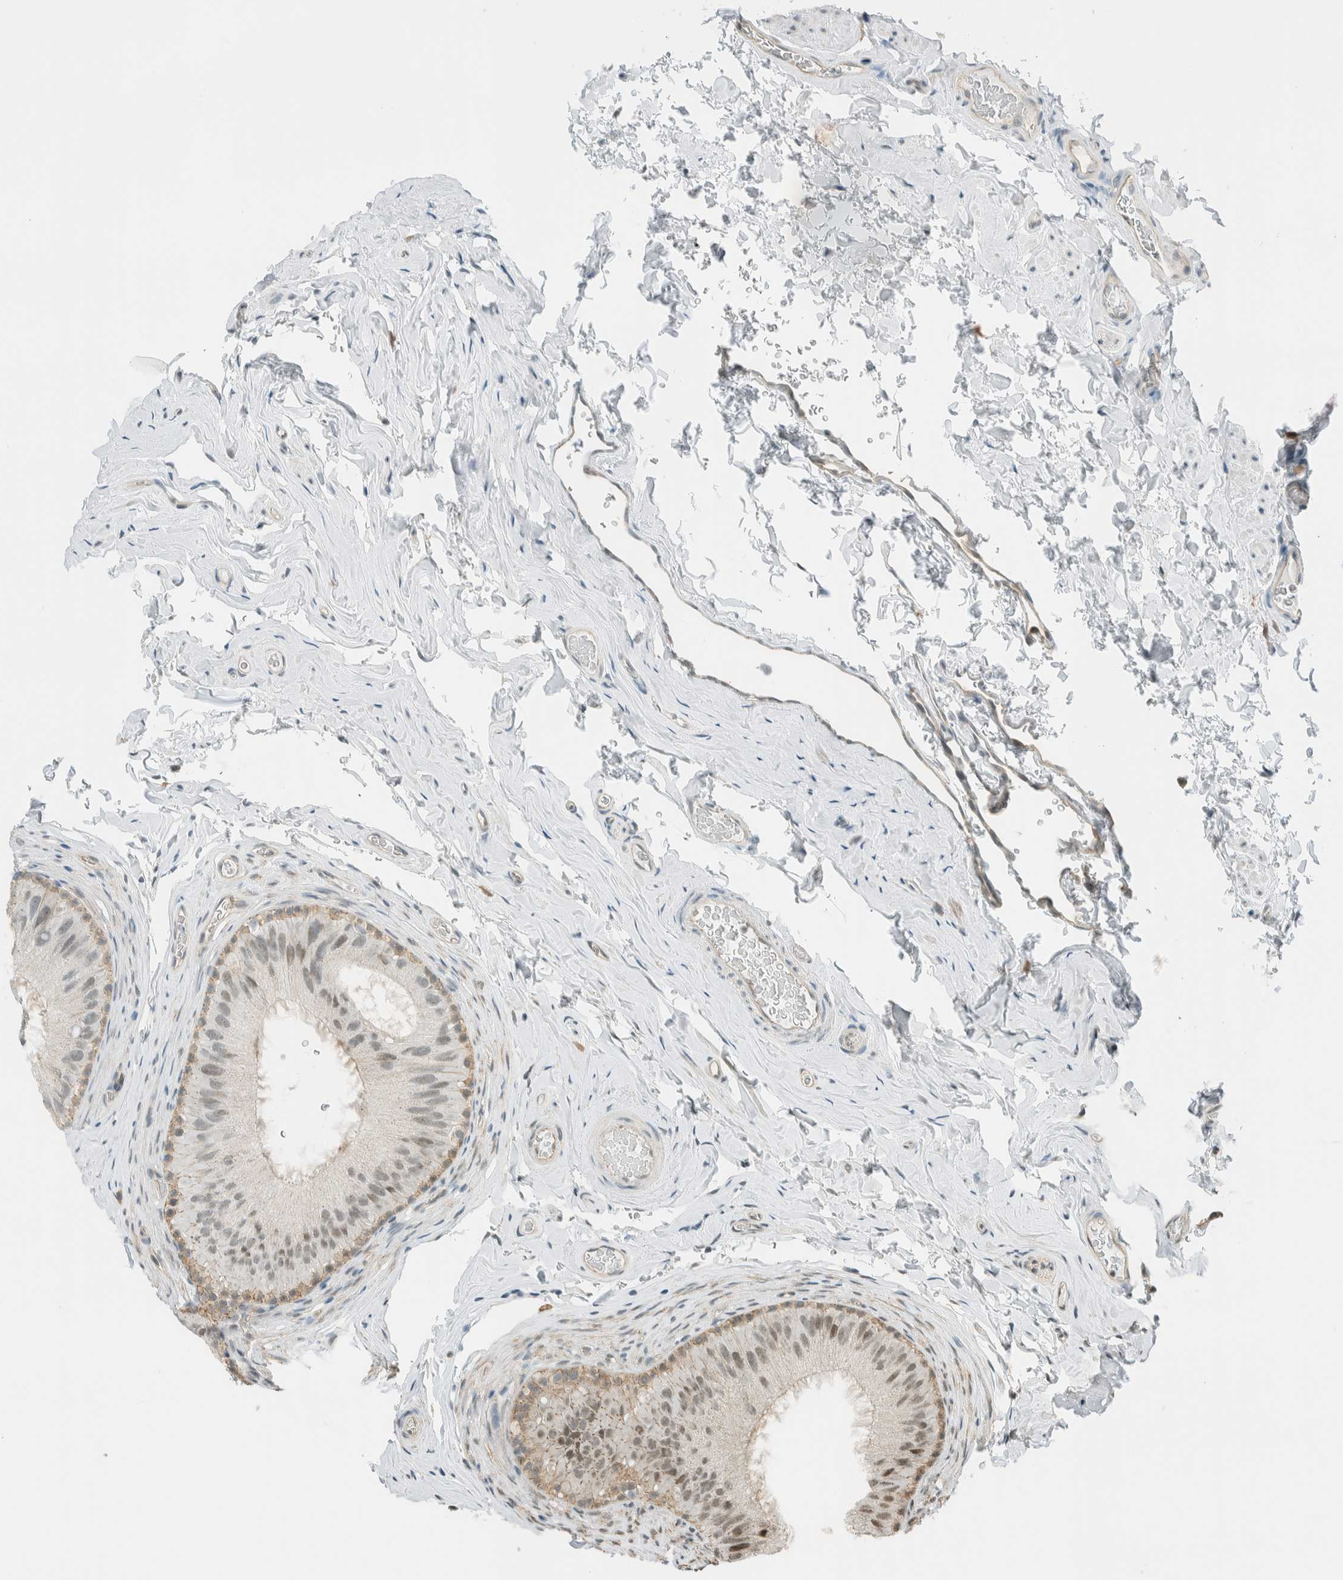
{"staining": {"intensity": "weak", "quantity": "25%-75%", "location": "cytoplasmic/membranous,nuclear"}, "tissue": "epididymis", "cell_type": "Glandular cells", "image_type": "normal", "snomed": [{"axis": "morphology", "description": "Normal tissue, NOS"}, {"axis": "topography", "description": "Vascular tissue"}, {"axis": "topography", "description": "Epididymis"}], "caption": "Weak cytoplasmic/membranous,nuclear expression for a protein is present in approximately 25%-75% of glandular cells of benign epididymis using immunohistochemistry (IHC).", "gene": "NIBAN2", "patient": {"sex": "male", "age": 49}}